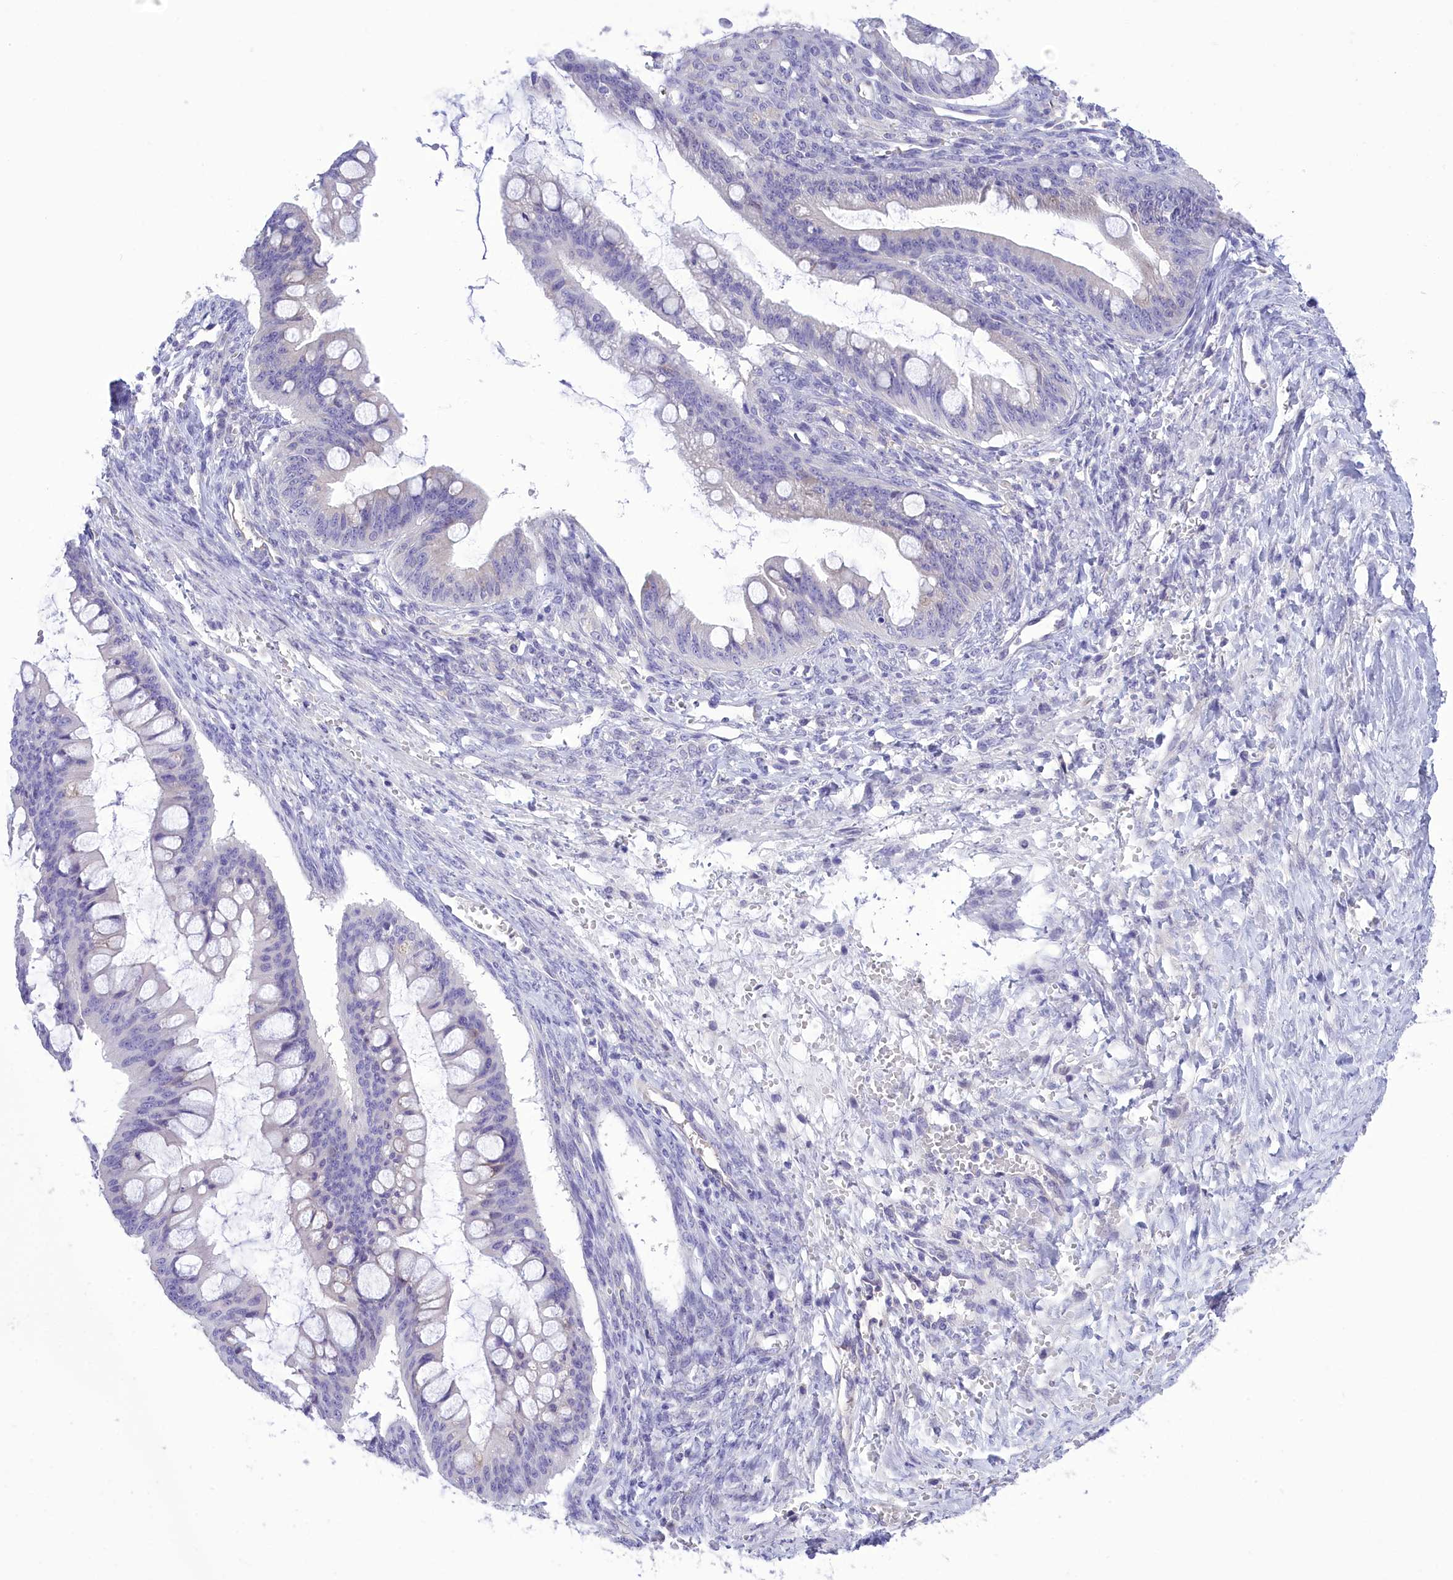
{"staining": {"intensity": "negative", "quantity": "none", "location": "none"}, "tissue": "ovarian cancer", "cell_type": "Tumor cells", "image_type": "cancer", "snomed": [{"axis": "morphology", "description": "Cystadenocarcinoma, mucinous, NOS"}, {"axis": "topography", "description": "Ovary"}], "caption": "Human ovarian cancer stained for a protein using immunohistochemistry demonstrates no expression in tumor cells.", "gene": "DCAF16", "patient": {"sex": "female", "age": 73}}